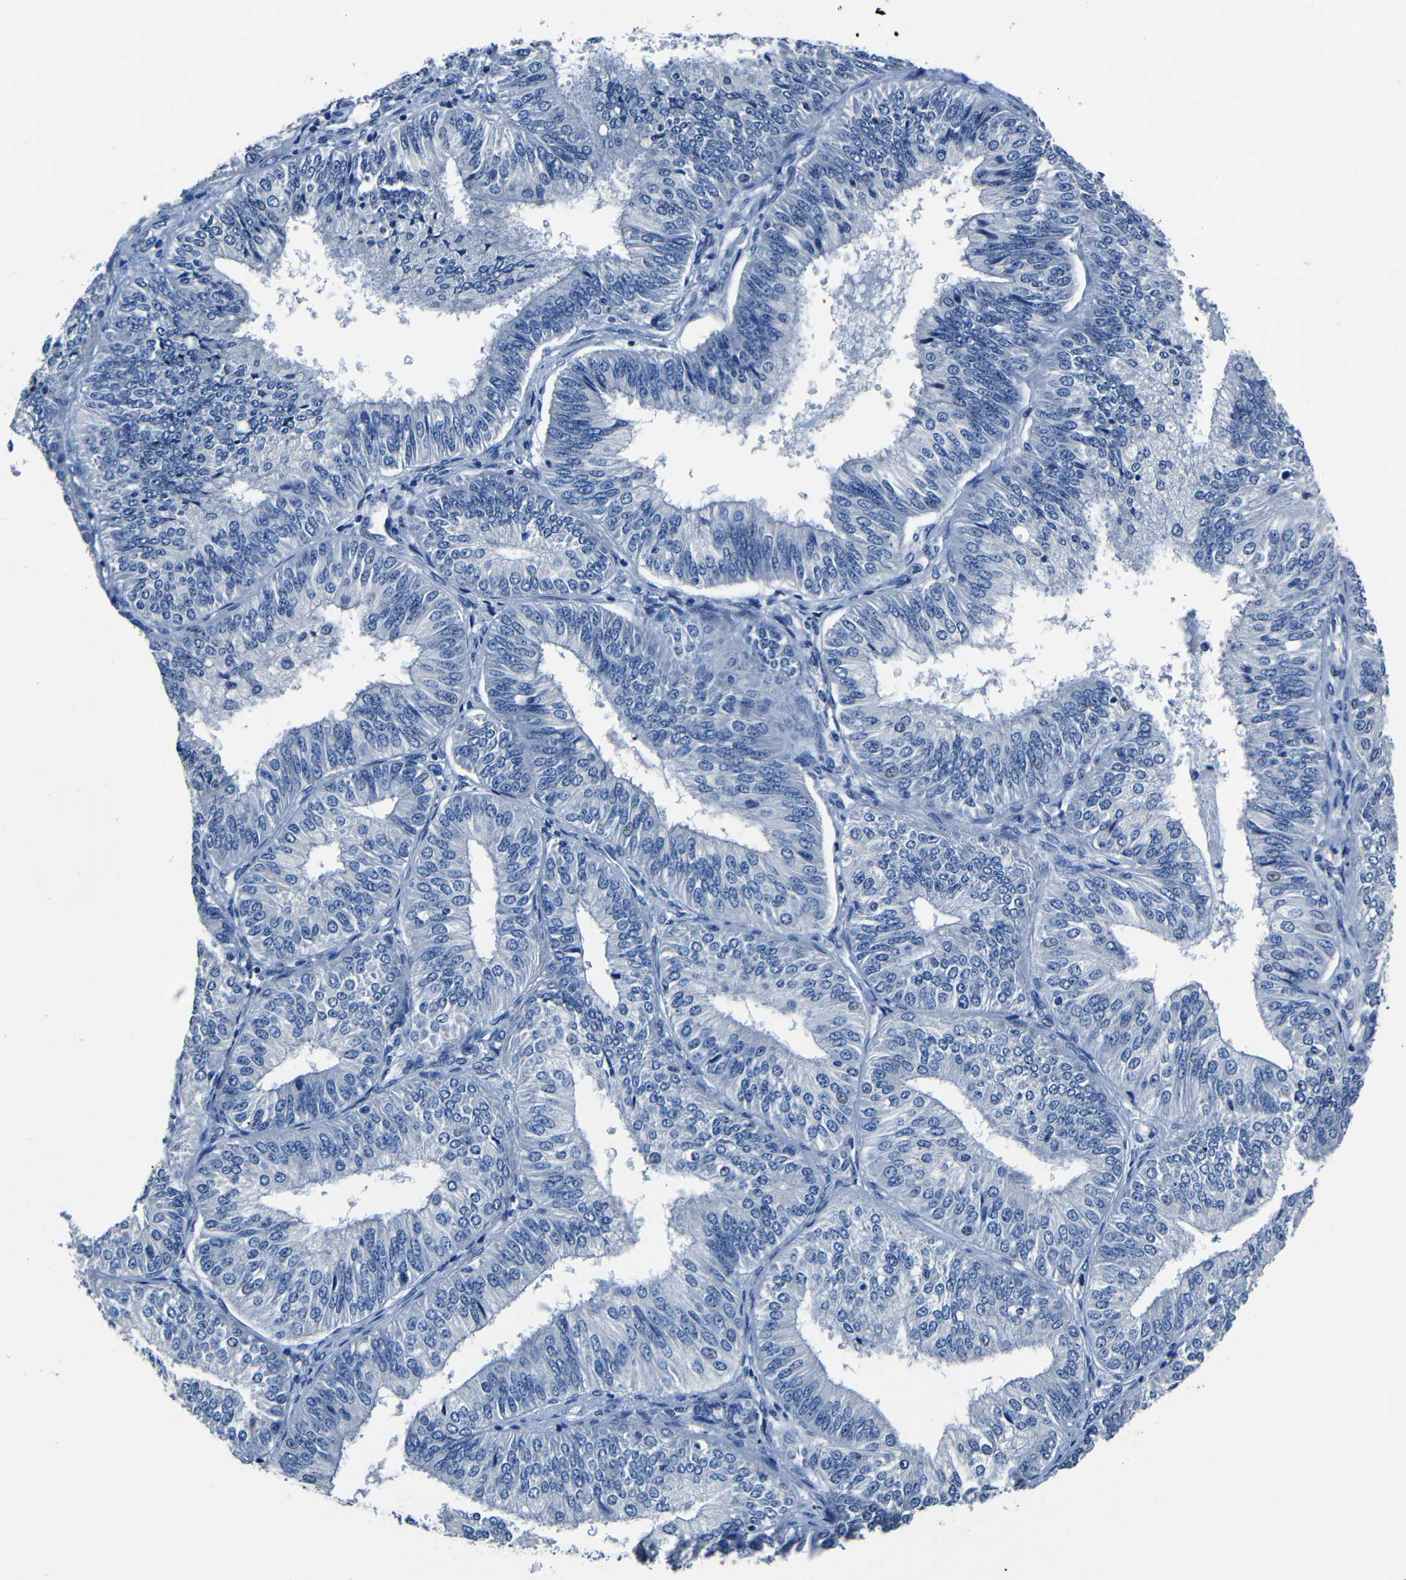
{"staining": {"intensity": "negative", "quantity": "none", "location": "none"}, "tissue": "endometrial cancer", "cell_type": "Tumor cells", "image_type": "cancer", "snomed": [{"axis": "morphology", "description": "Adenocarcinoma, NOS"}, {"axis": "topography", "description": "Endometrium"}], "caption": "Immunohistochemical staining of human endometrial adenocarcinoma shows no significant staining in tumor cells. (DAB immunohistochemistry visualized using brightfield microscopy, high magnification).", "gene": "NCMAP", "patient": {"sex": "female", "age": 58}}